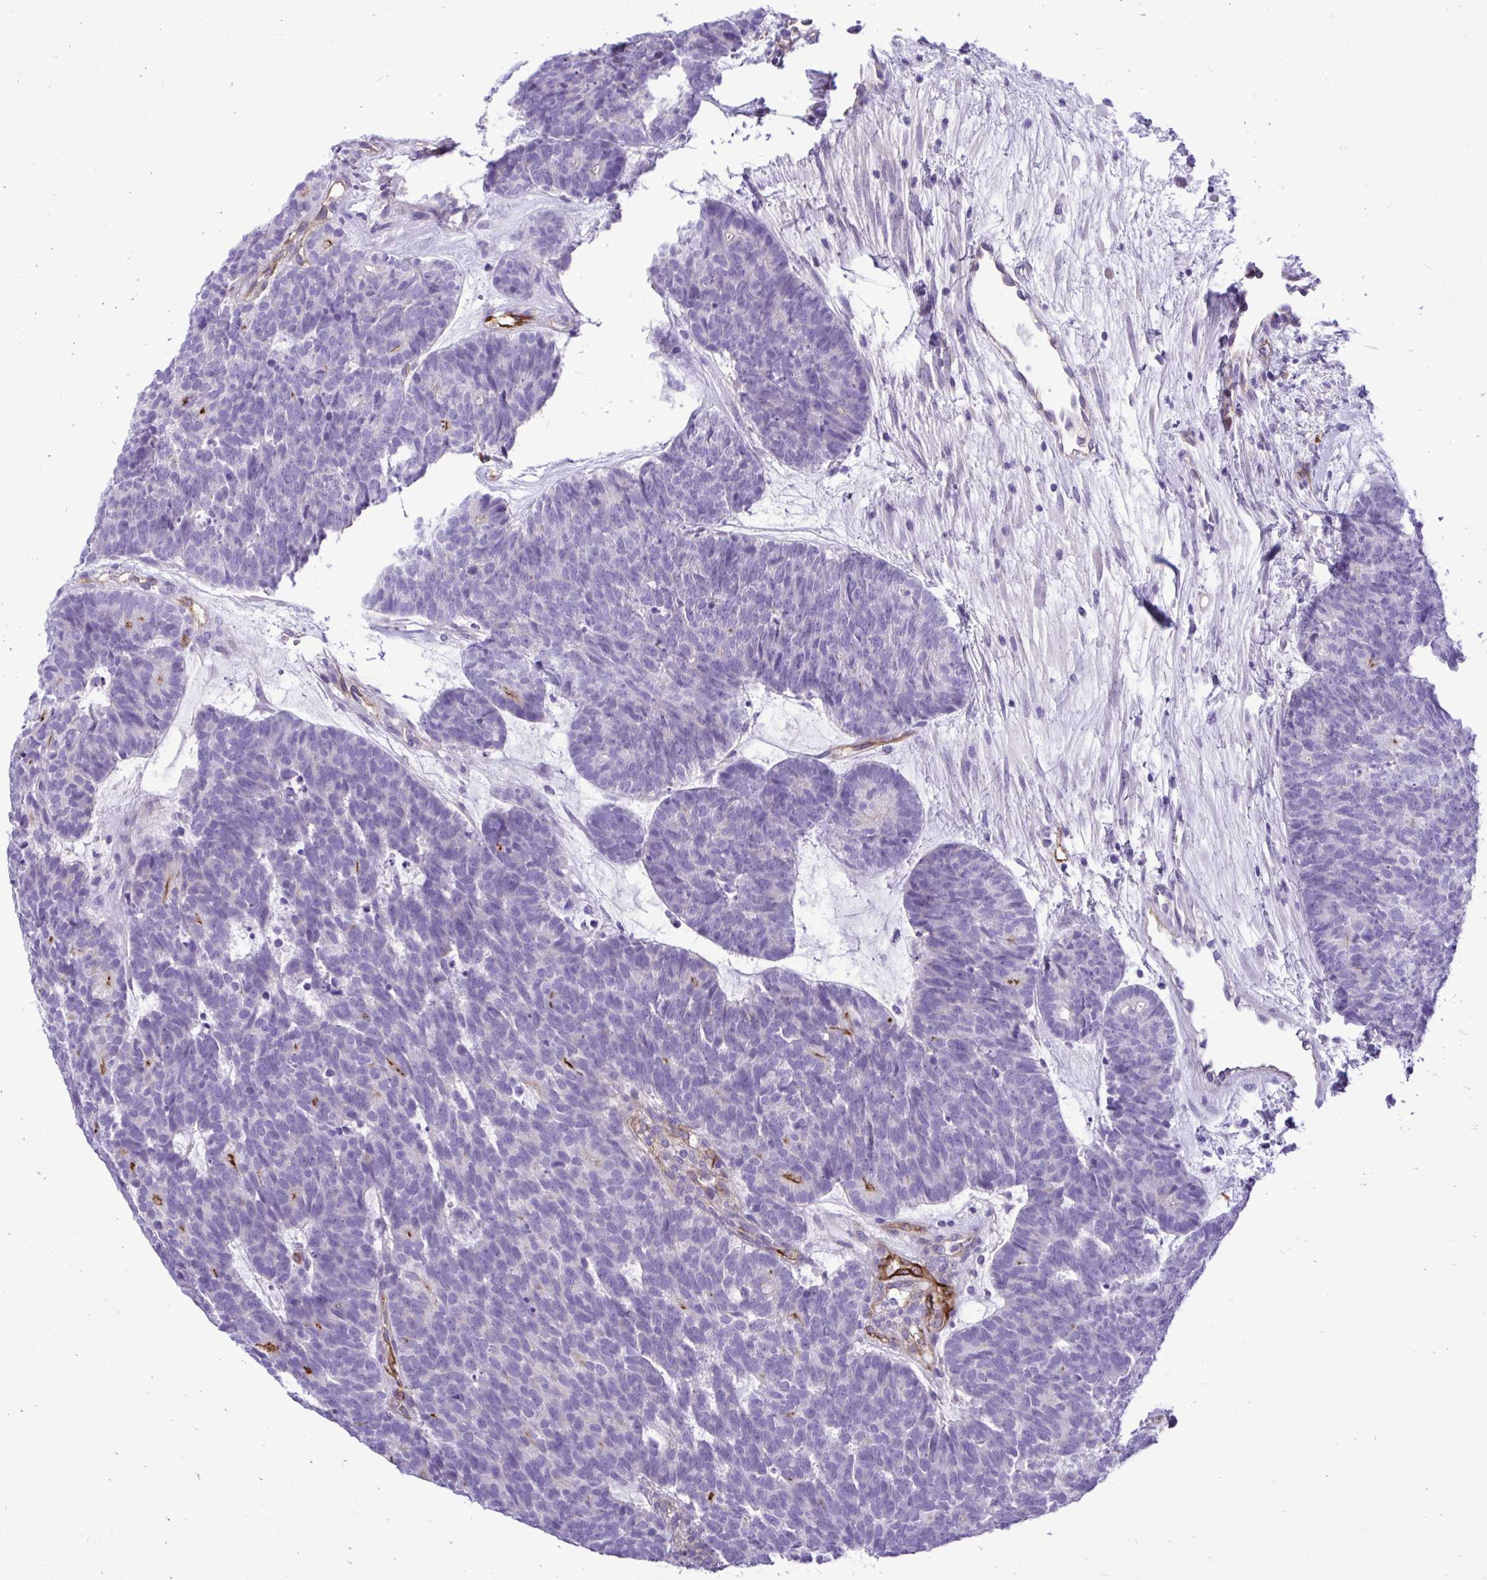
{"staining": {"intensity": "negative", "quantity": "none", "location": "none"}, "tissue": "head and neck cancer", "cell_type": "Tumor cells", "image_type": "cancer", "snomed": [{"axis": "morphology", "description": "Adenocarcinoma, NOS"}, {"axis": "topography", "description": "Head-Neck"}], "caption": "Histopathology image shows no significant protein positivity in tumor cells of head and neck adenocarcinoma.", "gene": "ABCG2", "patient": {"sex": "female", "age": 81}}